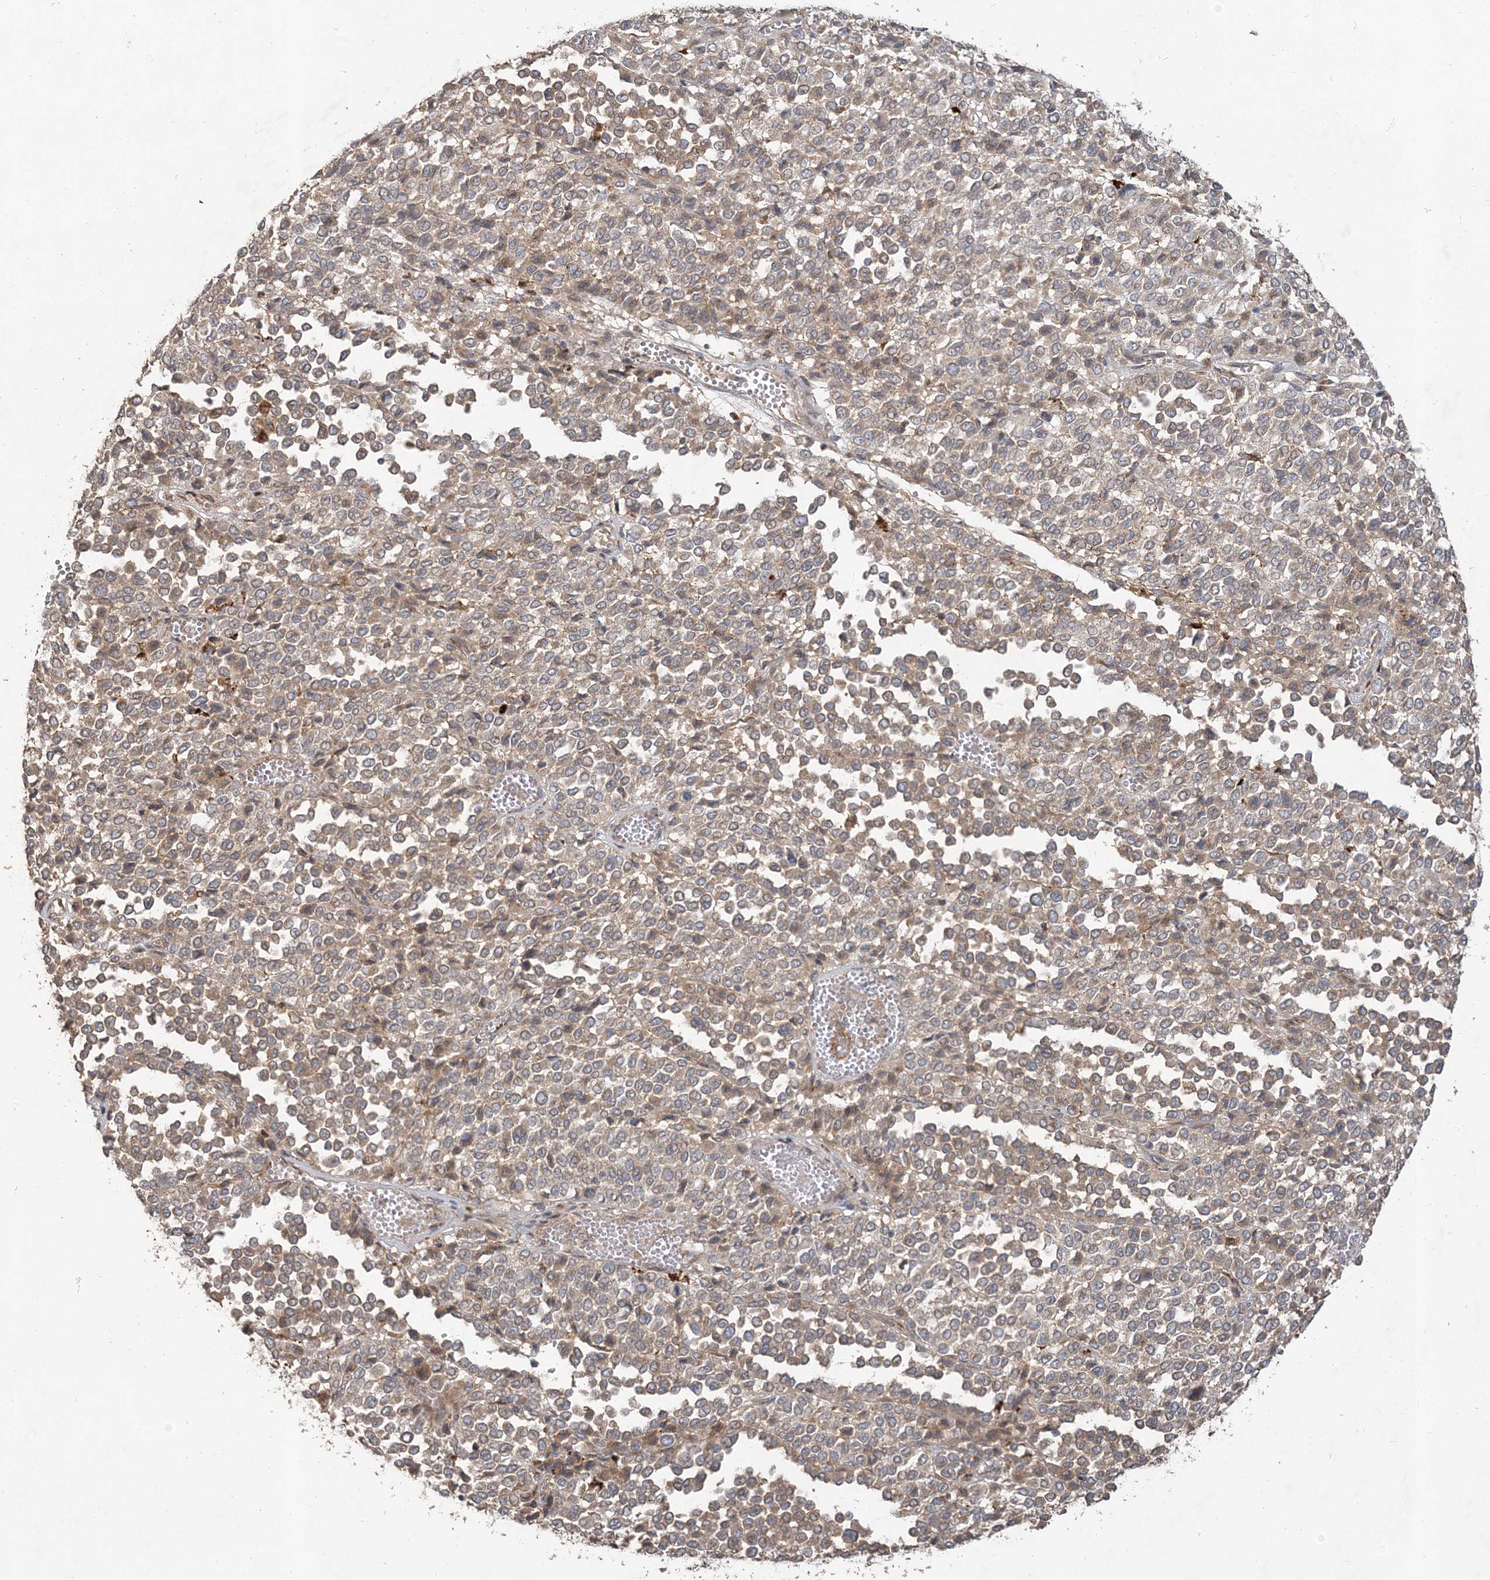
{"staining": {"intensity": "moderate", "quantity": ">75%", "location": "cytoplasmic/membranous"}, "tissue": "melanoma", "cell_type": "Tumor cells", "image_type": "cancer", "snomed": [{"axis": "morphology", "description": "Malignant melanoma, Metastatic site"}, {"axis": "topography", "description": "Pancreas"}], "caption": "Protein staining of melanoma tissue reveals moderate cytoplasmic/membranous staining in approximately >75% of tumor cells. (IHC, brightfield microscopy, high magnification).", "gene": "RAB14", "patient": {"sex": "female", "age": 30}}